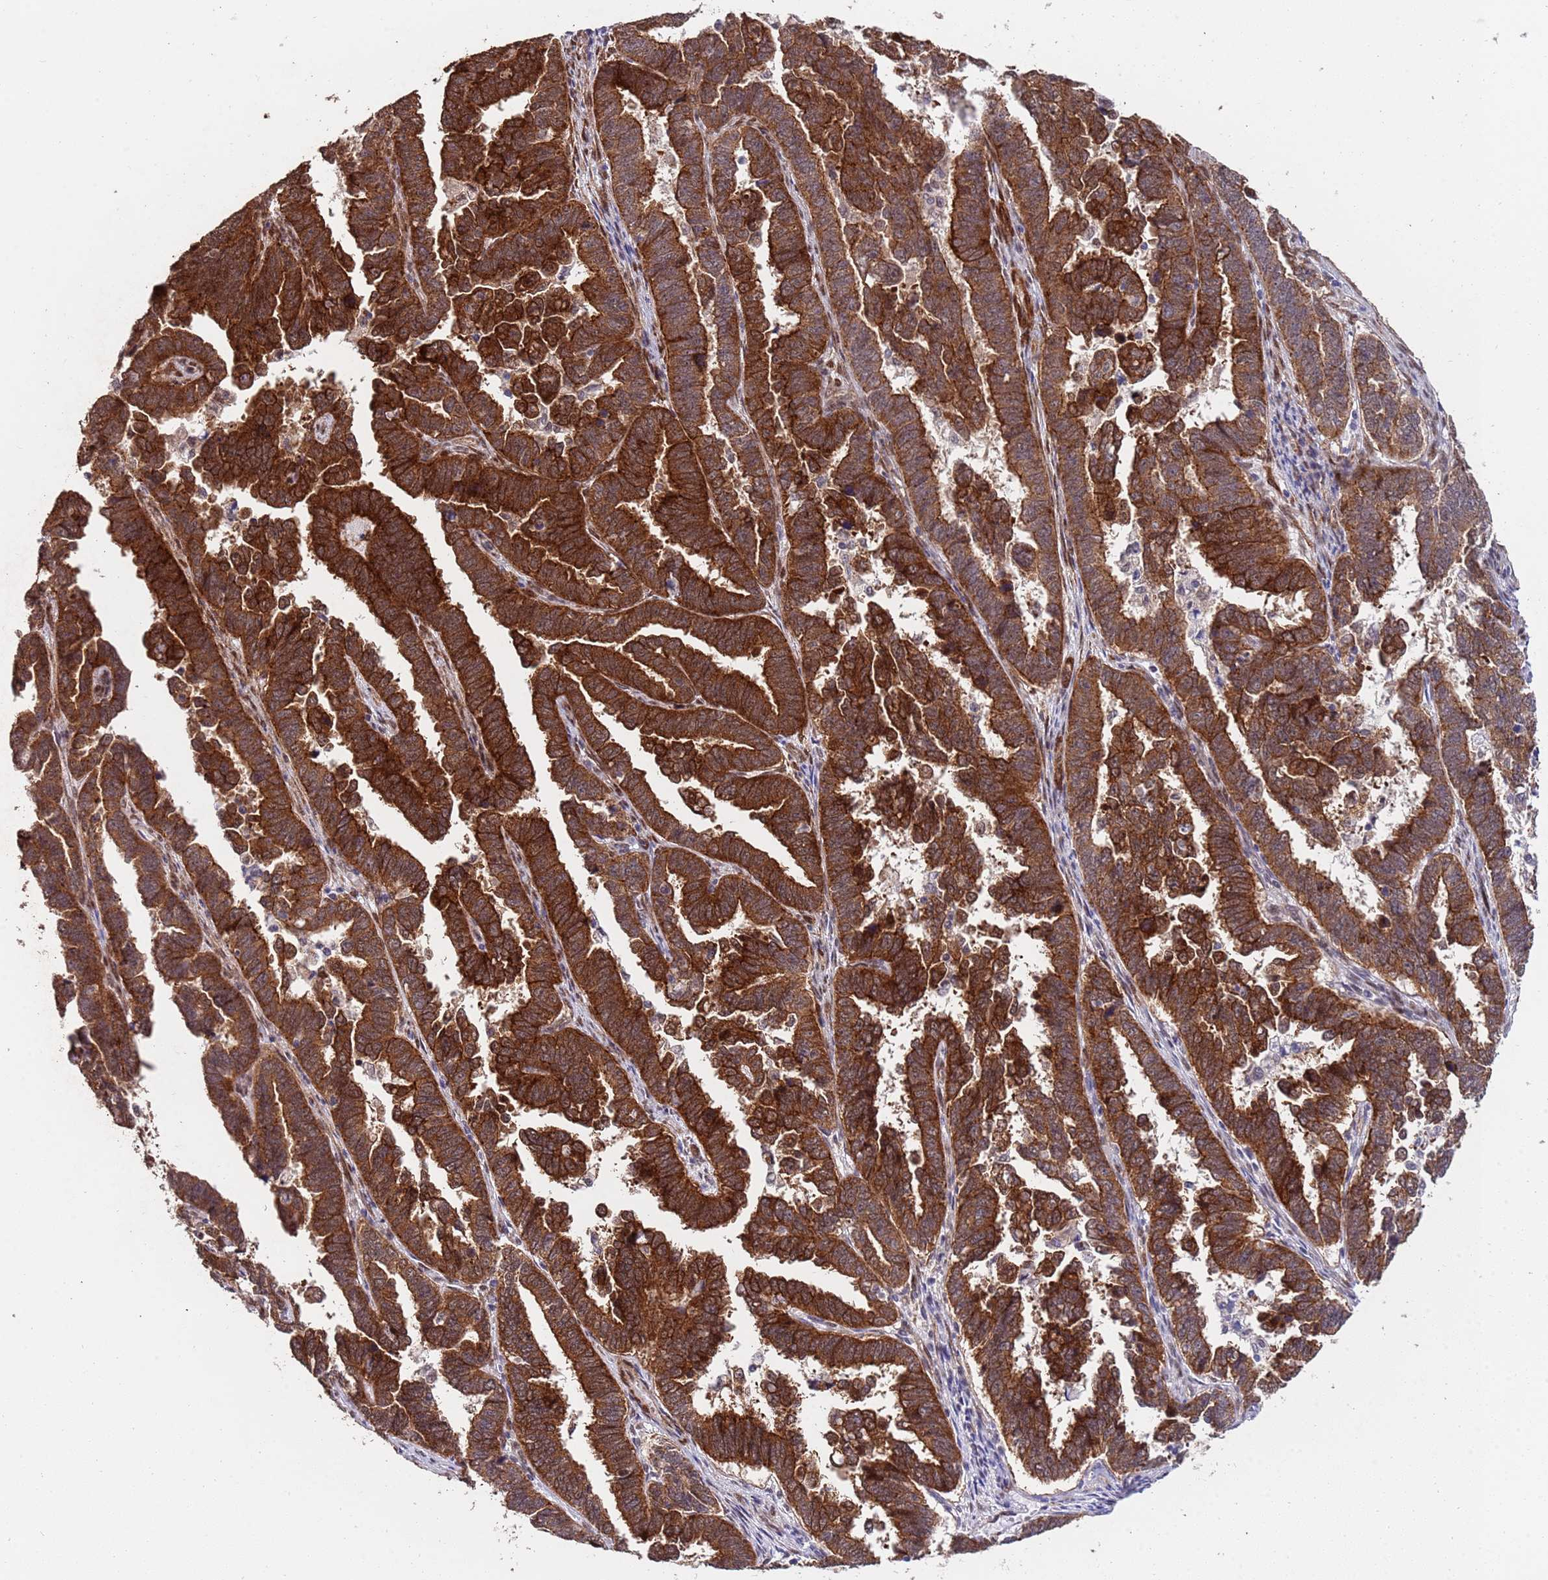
{"staining": {"intensity": "strong", "quantity": ">75%", "location": "cytoplasmic/membranous"}, "tissue": "endometrial cancer", "cell_type": "Tumor cells", "image_type": "cancer", "snomed": [{"axis": "morphology", "description": "Adenocarcinoma, NOS"}, {"axis": "topography", "description": "Endometrium"}], "caption": "Tumor cells reveal strong cytoplasmic/membranous expression in approximately >75% of cells in endometrial cancer (adenocarcinoma). The staining is performed using DAB (3,3'-diaminobenzidine) brown chromogen to label protein expression. The nuclei are counter-stained blue using hematoxylin.", "gene": "TRIP6", "patient": {"sex": "female", "age": 75}}